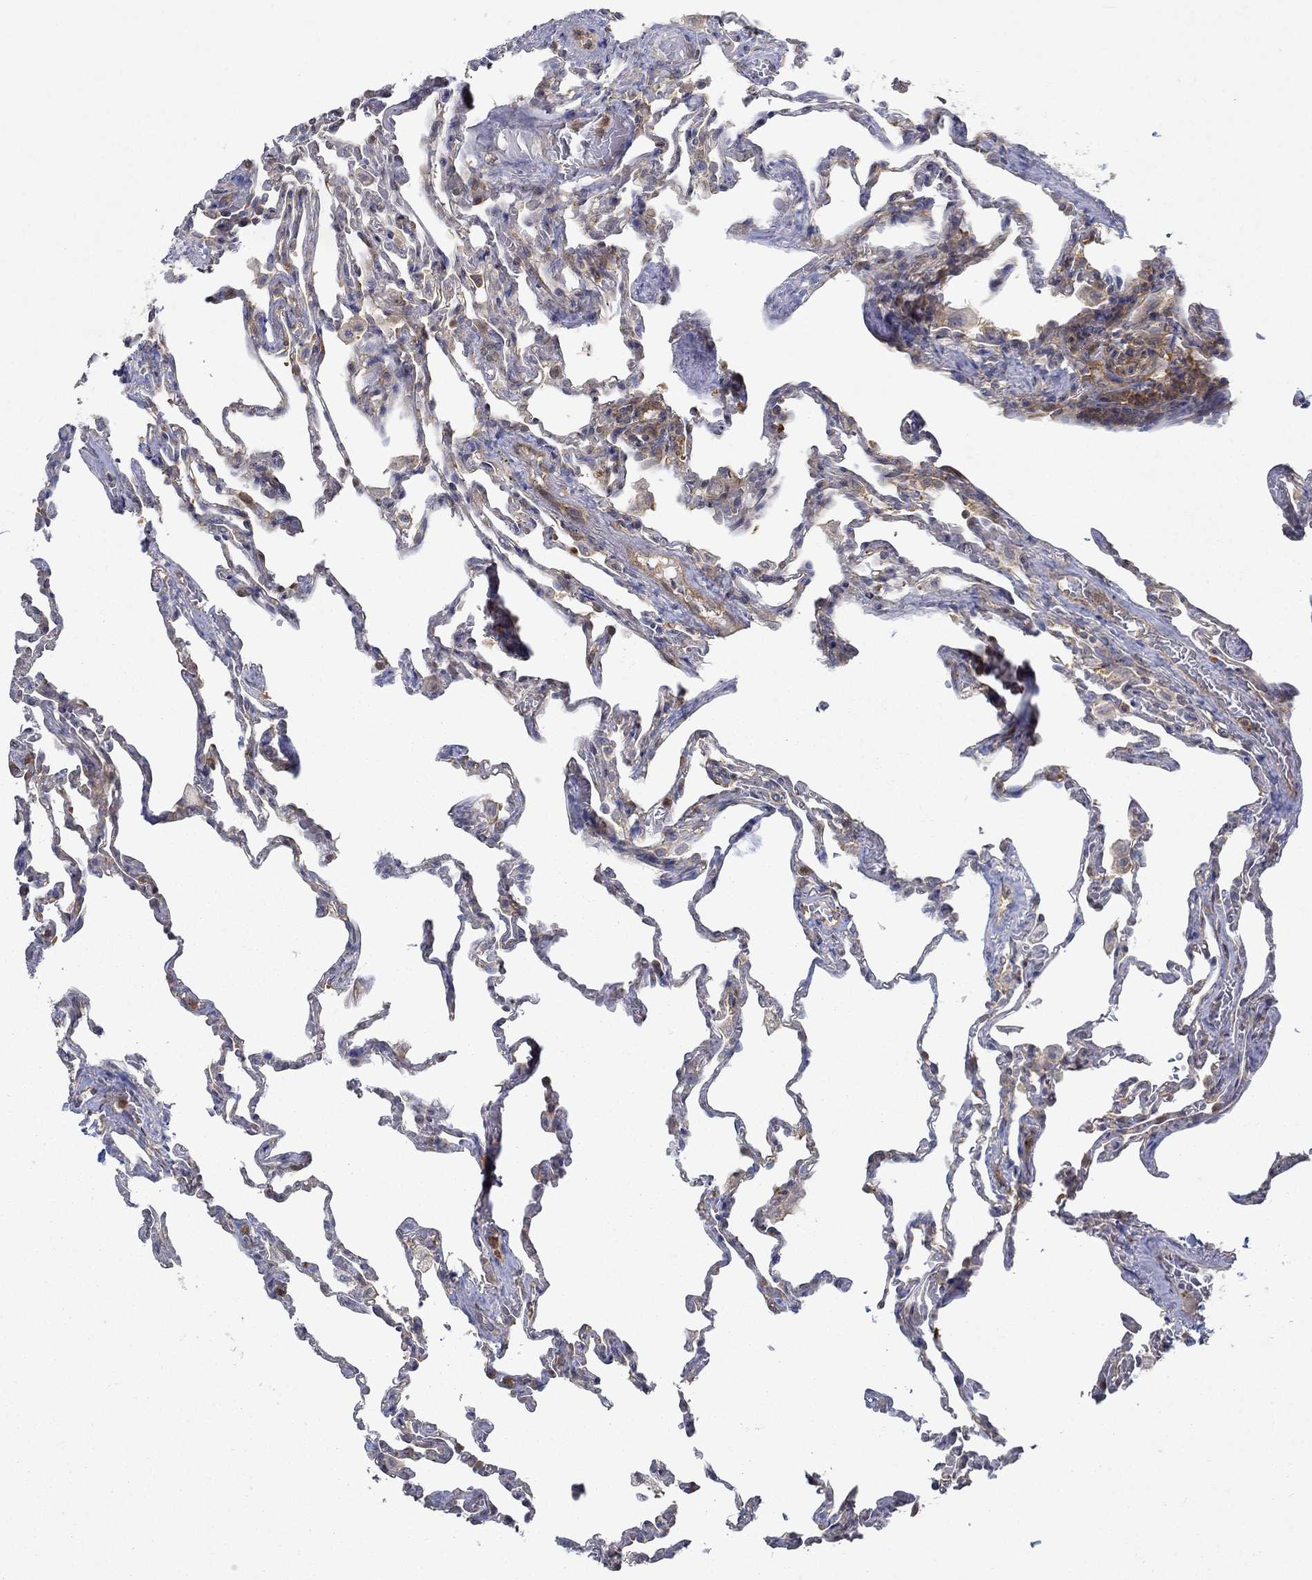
{"staining": {"intensity": "negative", "quantity": "none", "location": "none"}, "tissue": "lung", "cell_type": "Alveolar cells", "image_type": "normal", "snomed": [{"axis": "morphology", "description": "Normal tissue, NOS"}, {"axis": "topography", "description": "Lung"}], "caption": "There is no significant staining in alveolar cells of lung. (DAB immunohistochemistry visualized using brightfield microscopy, high magnification).", "gene": "MTHFR", "patient": {"sex": "female", "age": 43}}